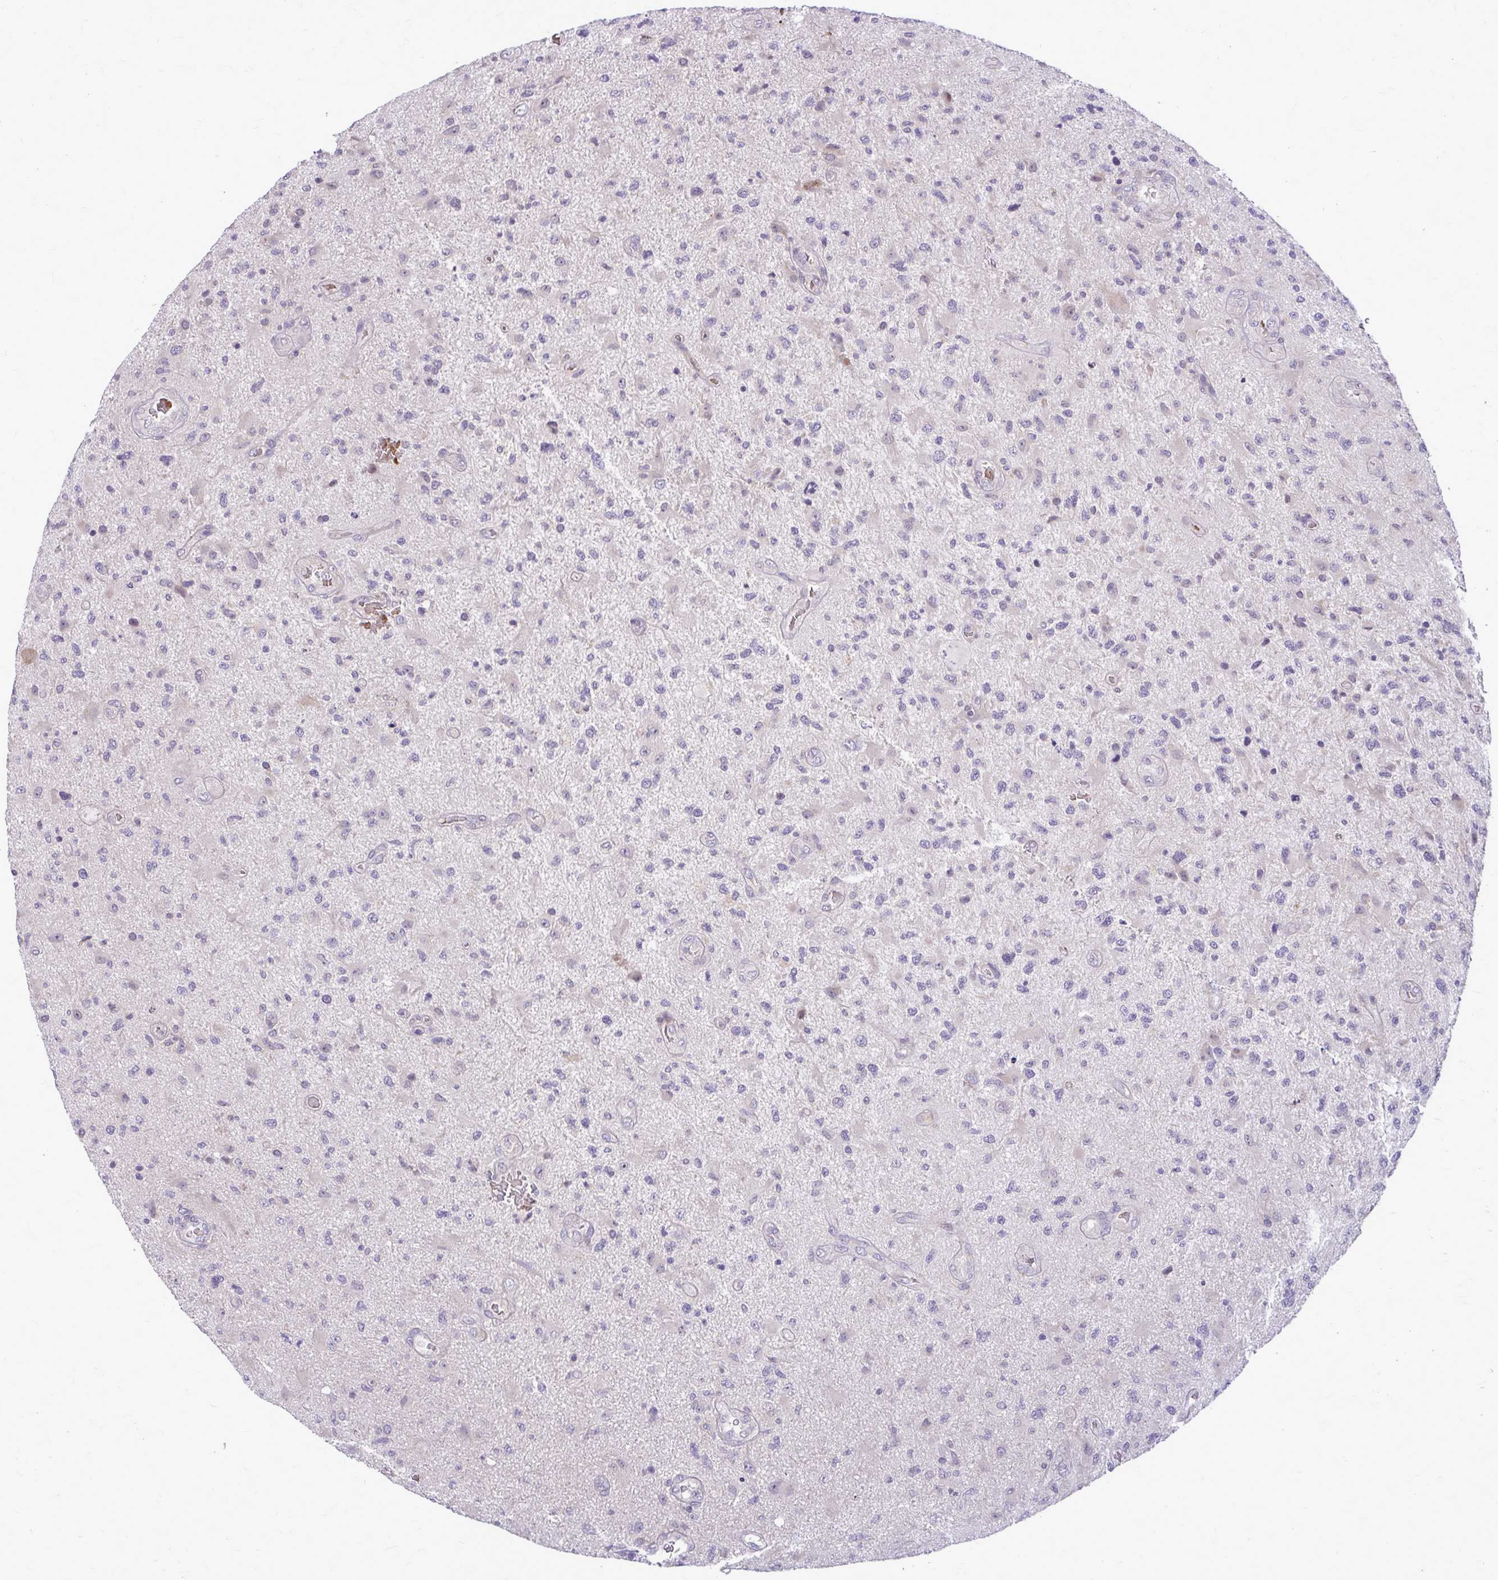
{"staining": {"intensity": "negative", "quantity": "none", "location": "none"}, "tissue": "glioma", "cell_type": "Tumor cells", "image_type": "cancer", "snomed": [{"axis": "morphology", "description": "Glioma, malignant, High grade"}, {"axis": "topography", "description": "Brain"}], "caption": "Malignant glioma (high-grade) stained for a protein using immunohistochemistry demonstrates no expression tumor cells.", "gene": "DPY19L1", "patient": {"sex": "male", "age": 67}}